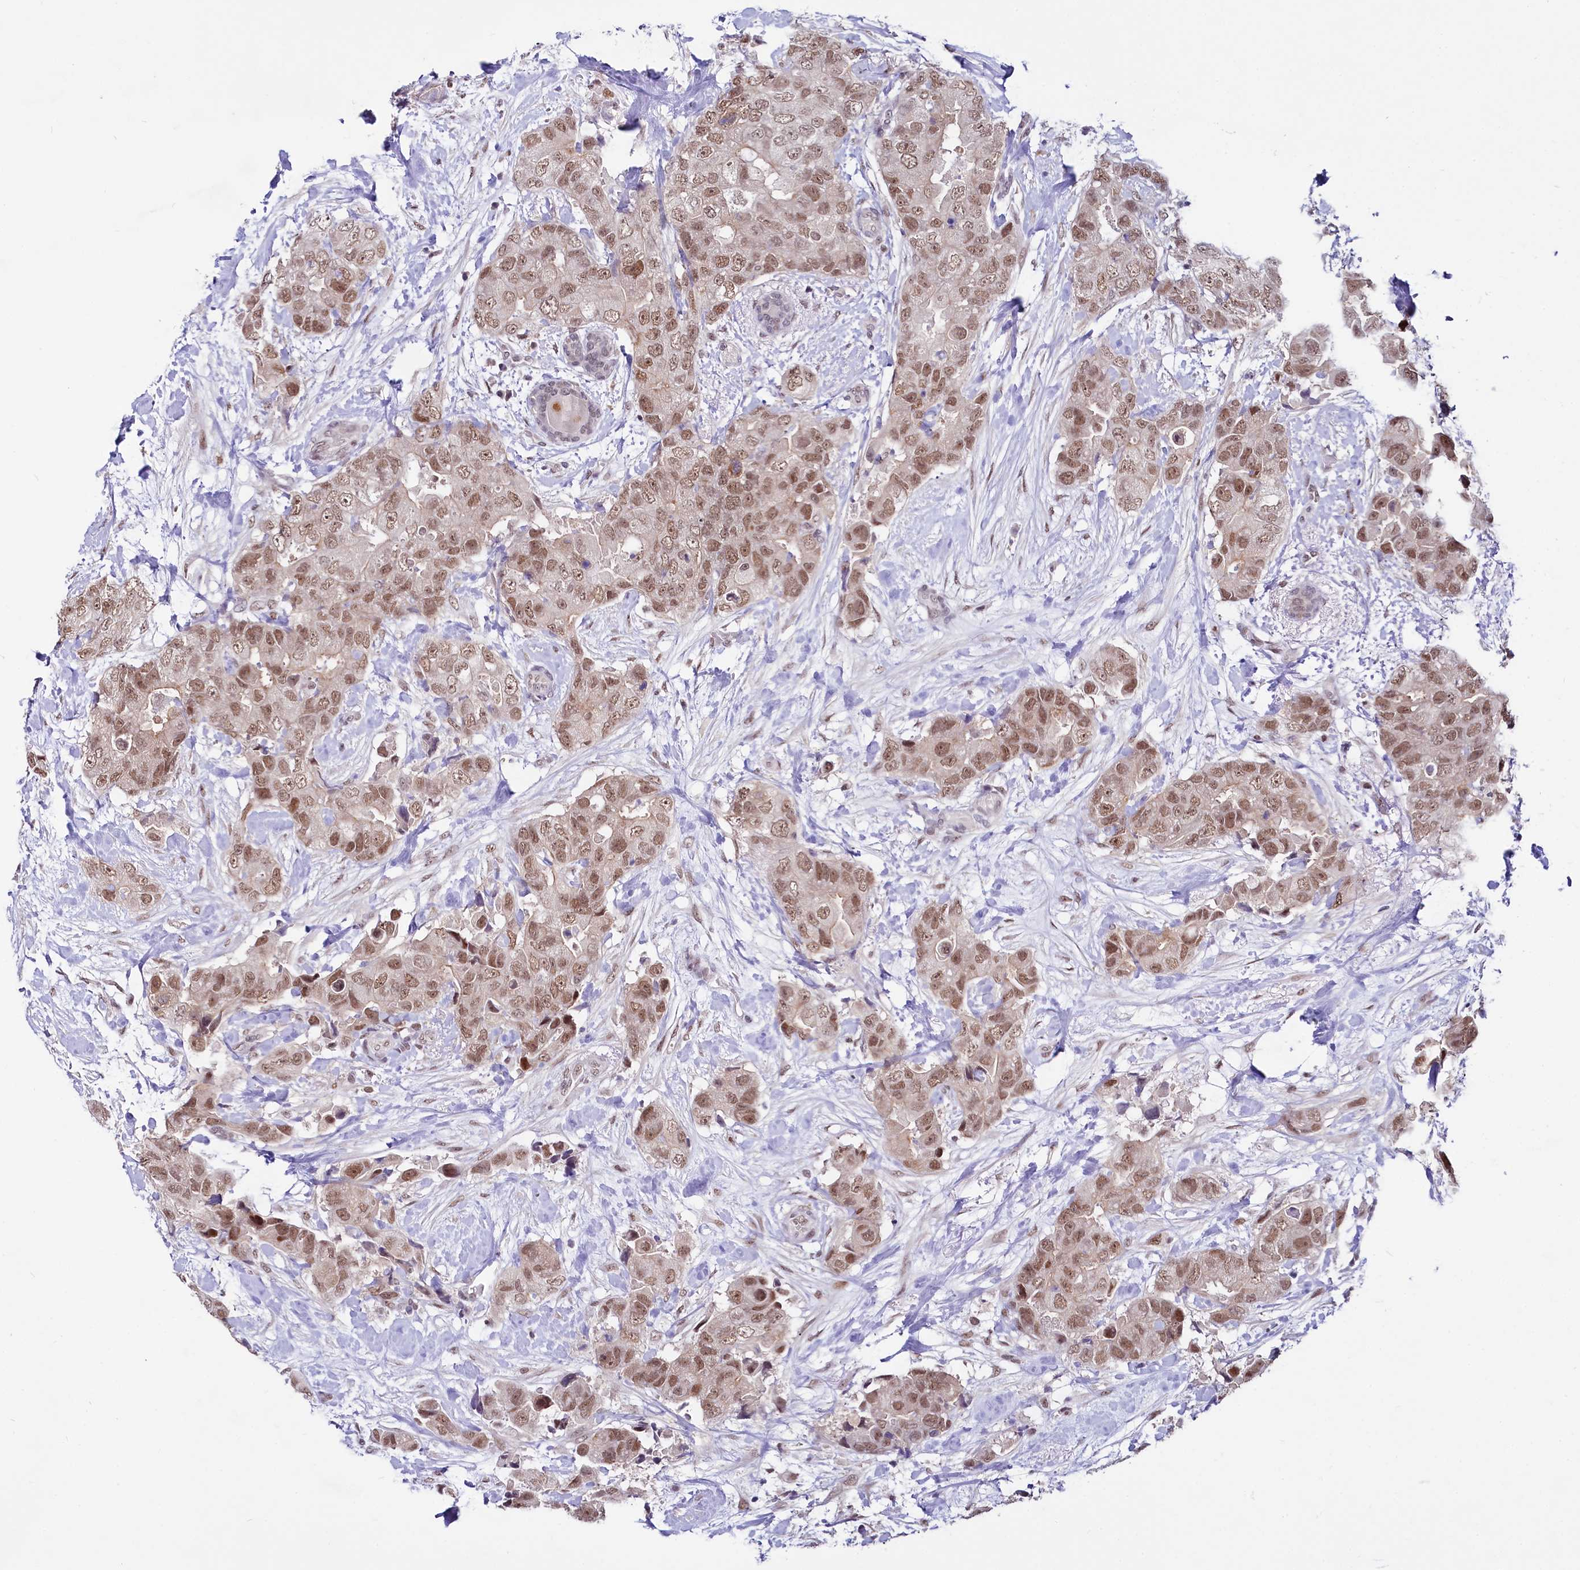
{"staining": {"intensity": "moderate", "quantity": ">75%", "location": "nuclear"}, "tissue": "breast cancer", "cell_type": "Tumor cells", "image_type": "cancer", "snomed": [{"axis": "morphology", "description": "Duct carcinoma"}, {"axis": "topography", "description": "Breast"}], "caption": "Intraductal carcinoma (breast) was stained to show a protein in brown. There is medium levels of moderate nuclear staining in approximately >75% of tumor cells.", "gene": "SCAF11", "patient": {"sex": "female", "age": 62}}